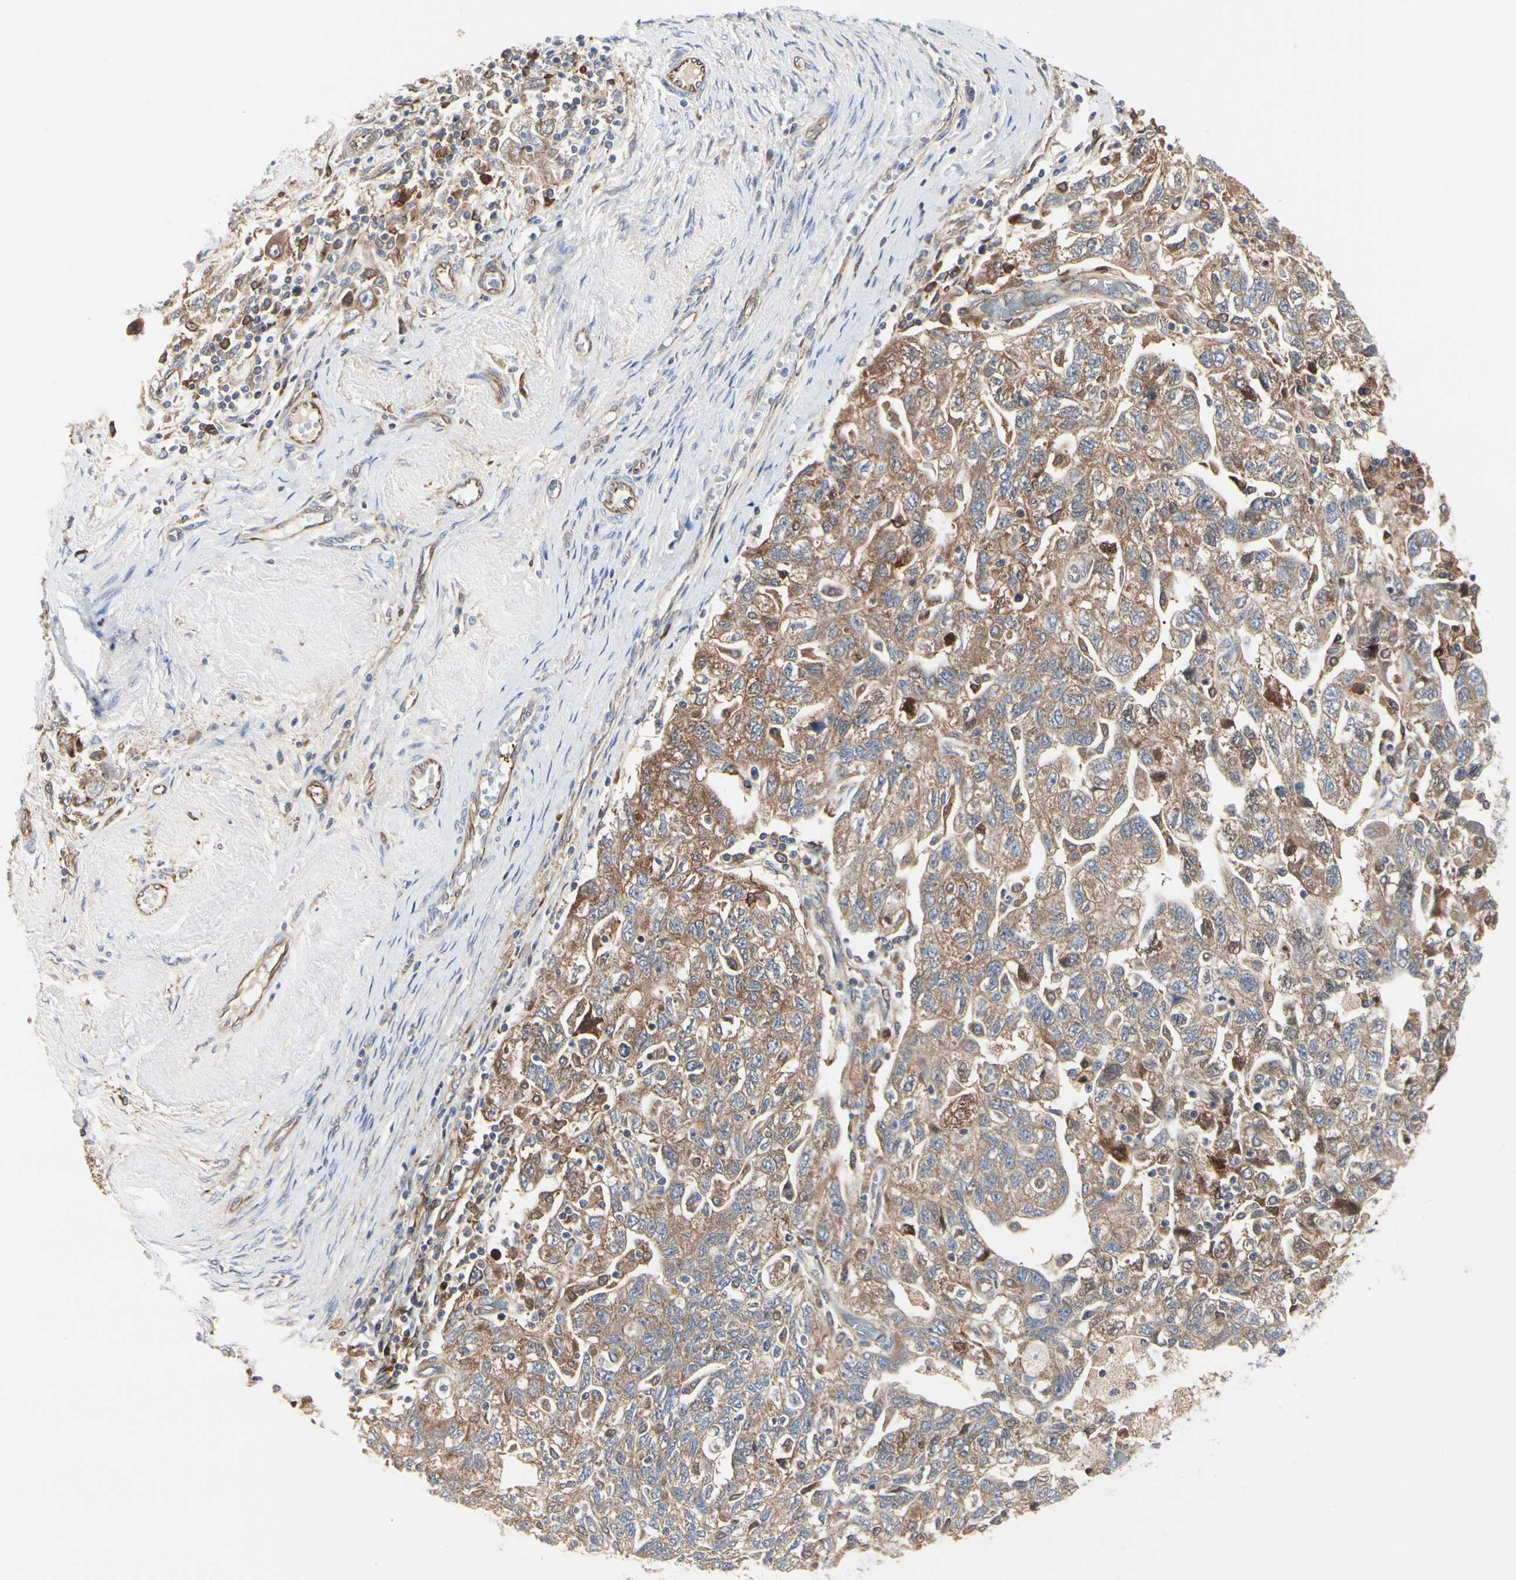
{"staining": {"intensity": "moderate", "quantity": ">75%", "location": "cytoplasmic/membranous"}, "tissue": "ovarian cancer", "cell_type": "Tumor cells", "image_type": "cancer", "snomed": [{"axis": "morphology", "description": "Carcinoma, NOS"}, {"axis": "morphology", "description": "Cystadenocarcinoma, serous, NOS"}, {"axis": "topography", "description": "Ovary"}], "caption": "Human serous cystadenocarcinoma (ovarian) stained with a brown dye shows moderate cytoplasmic/membranous positive expression in about >75% of tumor cells.", "gene": "C3orf52", "patient": {"sex": "female", "age": 69}}